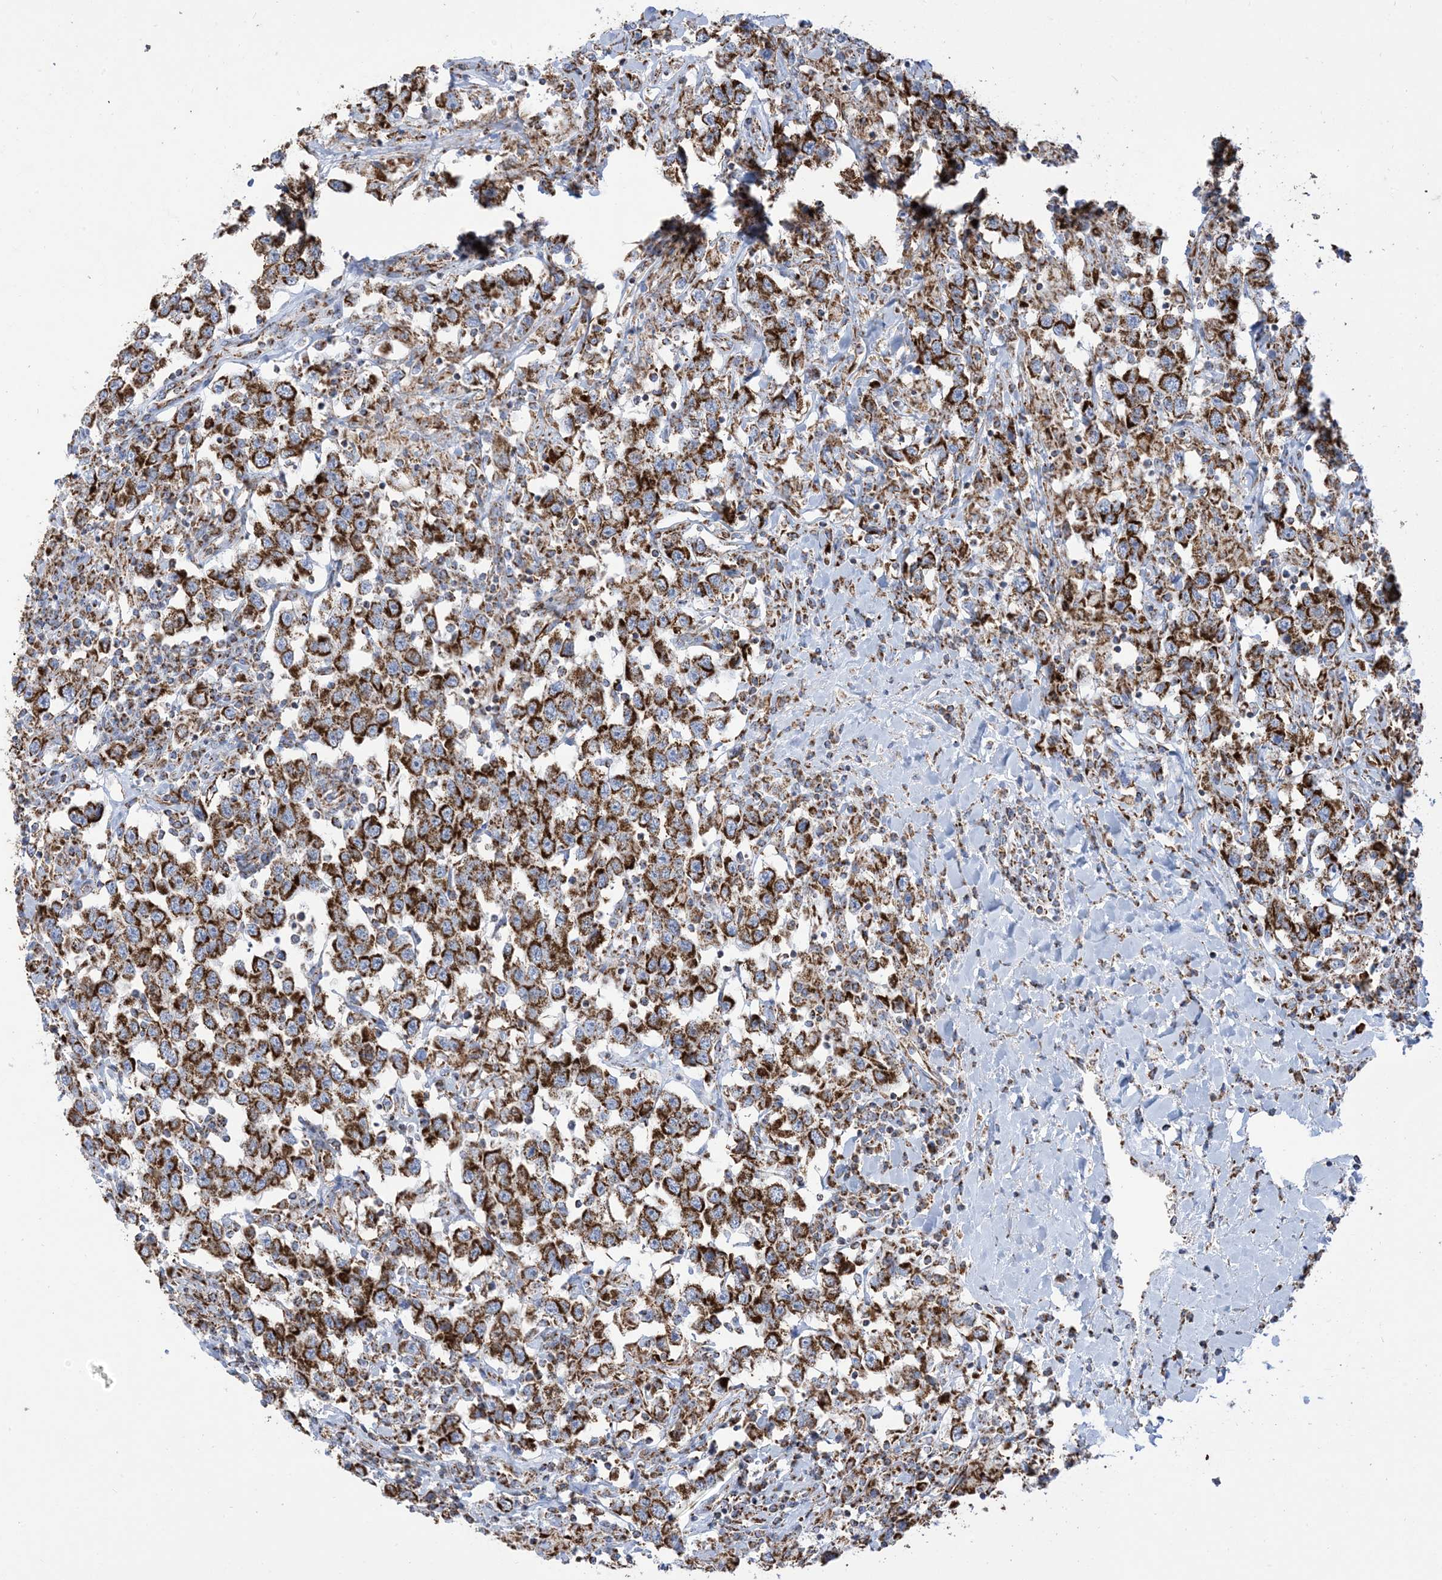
{"staining": {"intensity": "strong", "quantity": ">75%", "location": "cytoplasmic/membranous"}, "tissue": "testis cancer", "cell_type": "Tumor cells", "image_type": "cancer", "snomed": [{"axis": "morphology", "description": "Seminoma, NOS"}, {"axis": "topography", "description": "Testis"}], "caption": "Testis seminoma stained for a protein (brown) shows strong cytoplasmic/membranous positive positivity in approximately >75% of tumor cells.", "gene": "SAMM50", "patient": {"sex": "male", "age": 41}}